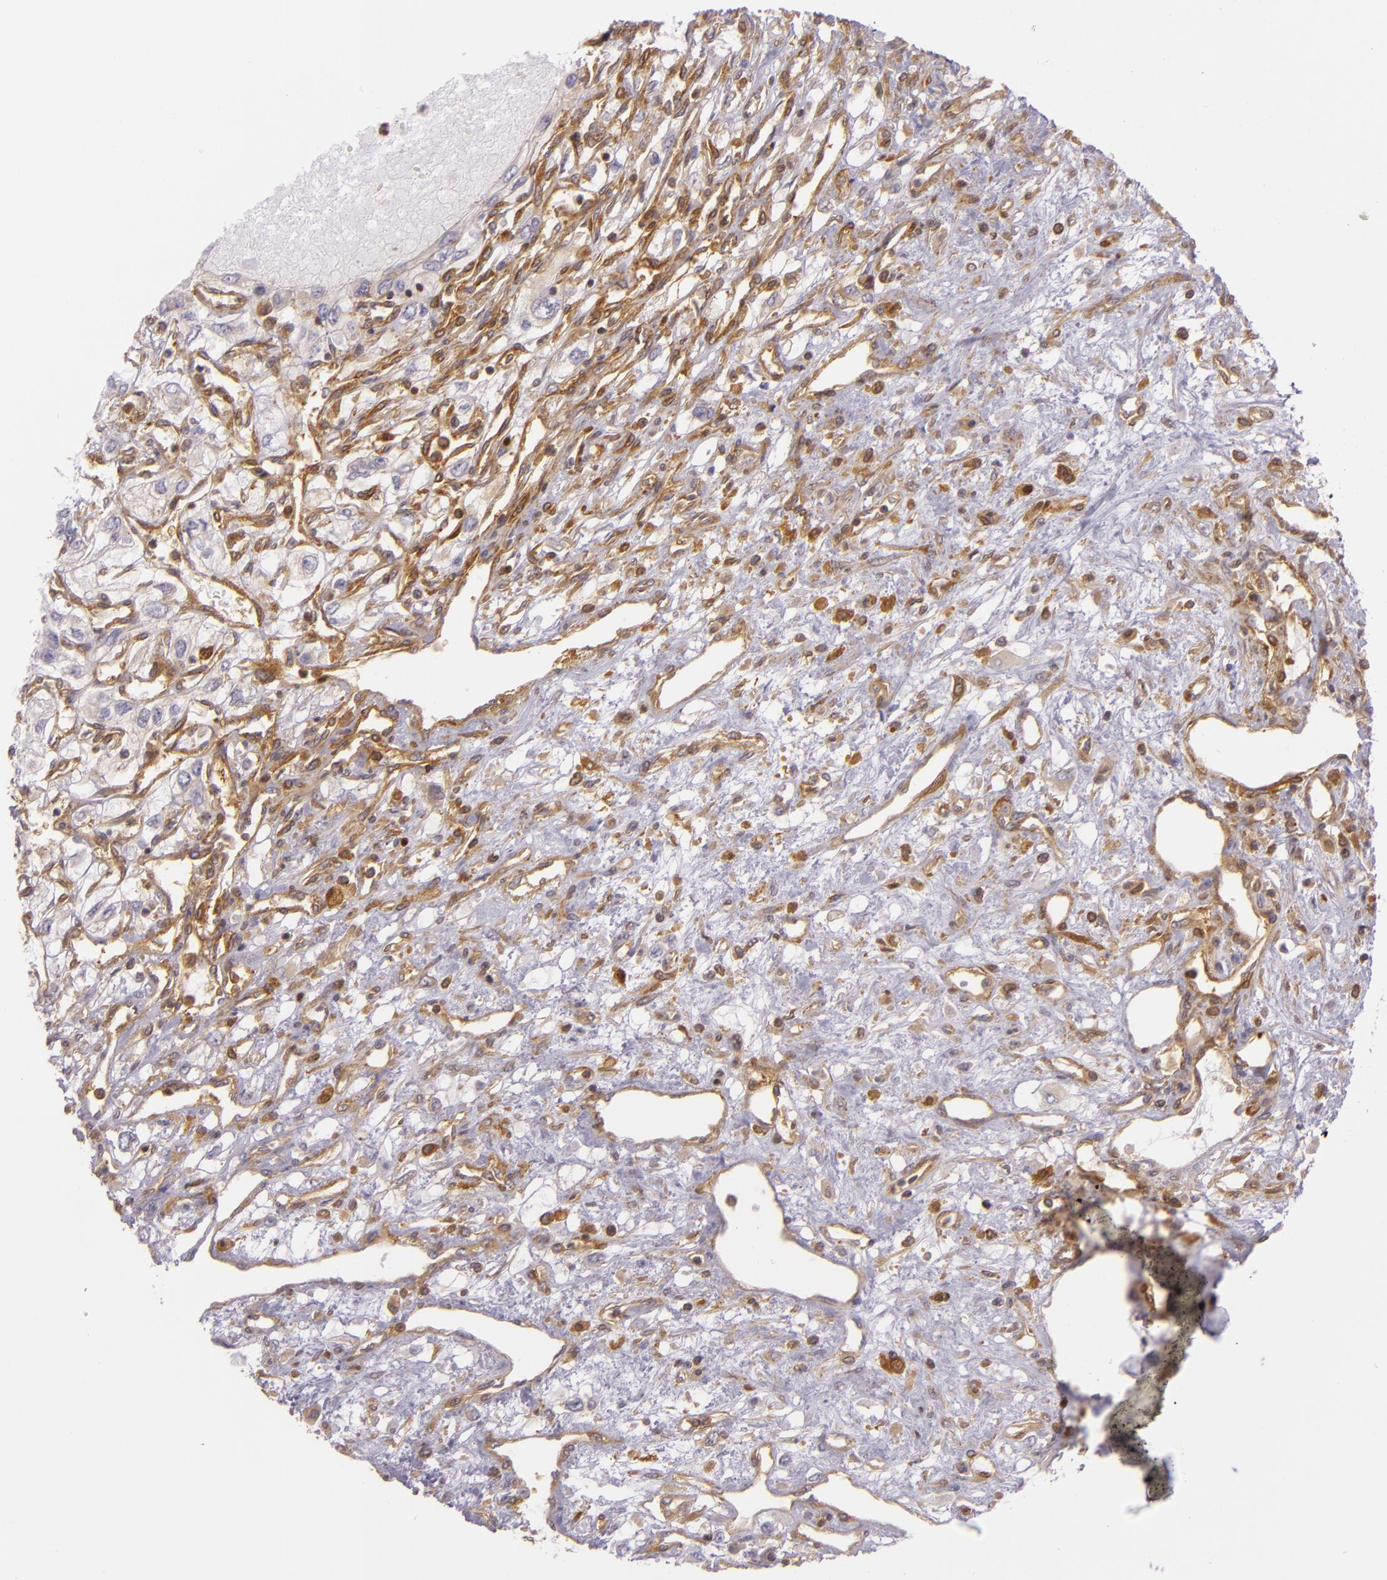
{"staining": {"intensity": "moderate", "quantity": "<25%", "location": "cytoplasmic/membranous"}, "tissue": "renal cancer", "cell_type": "Tumor cells", "image_type": "cancer", "snomed": [{"axis": "morphology", "description": "Adenocarcinoma, NOS"}, {"axis": "topography", "description": "Kidney"}], "caption": "Immunohistochemical staining of human renal cancer (adenocarcinoma) displays moderate cytoplasmic/membranous protein staining in about <25% of tumor cells.", "gene": "TLN1", "patient": {"sex": "male", "age": 57}}